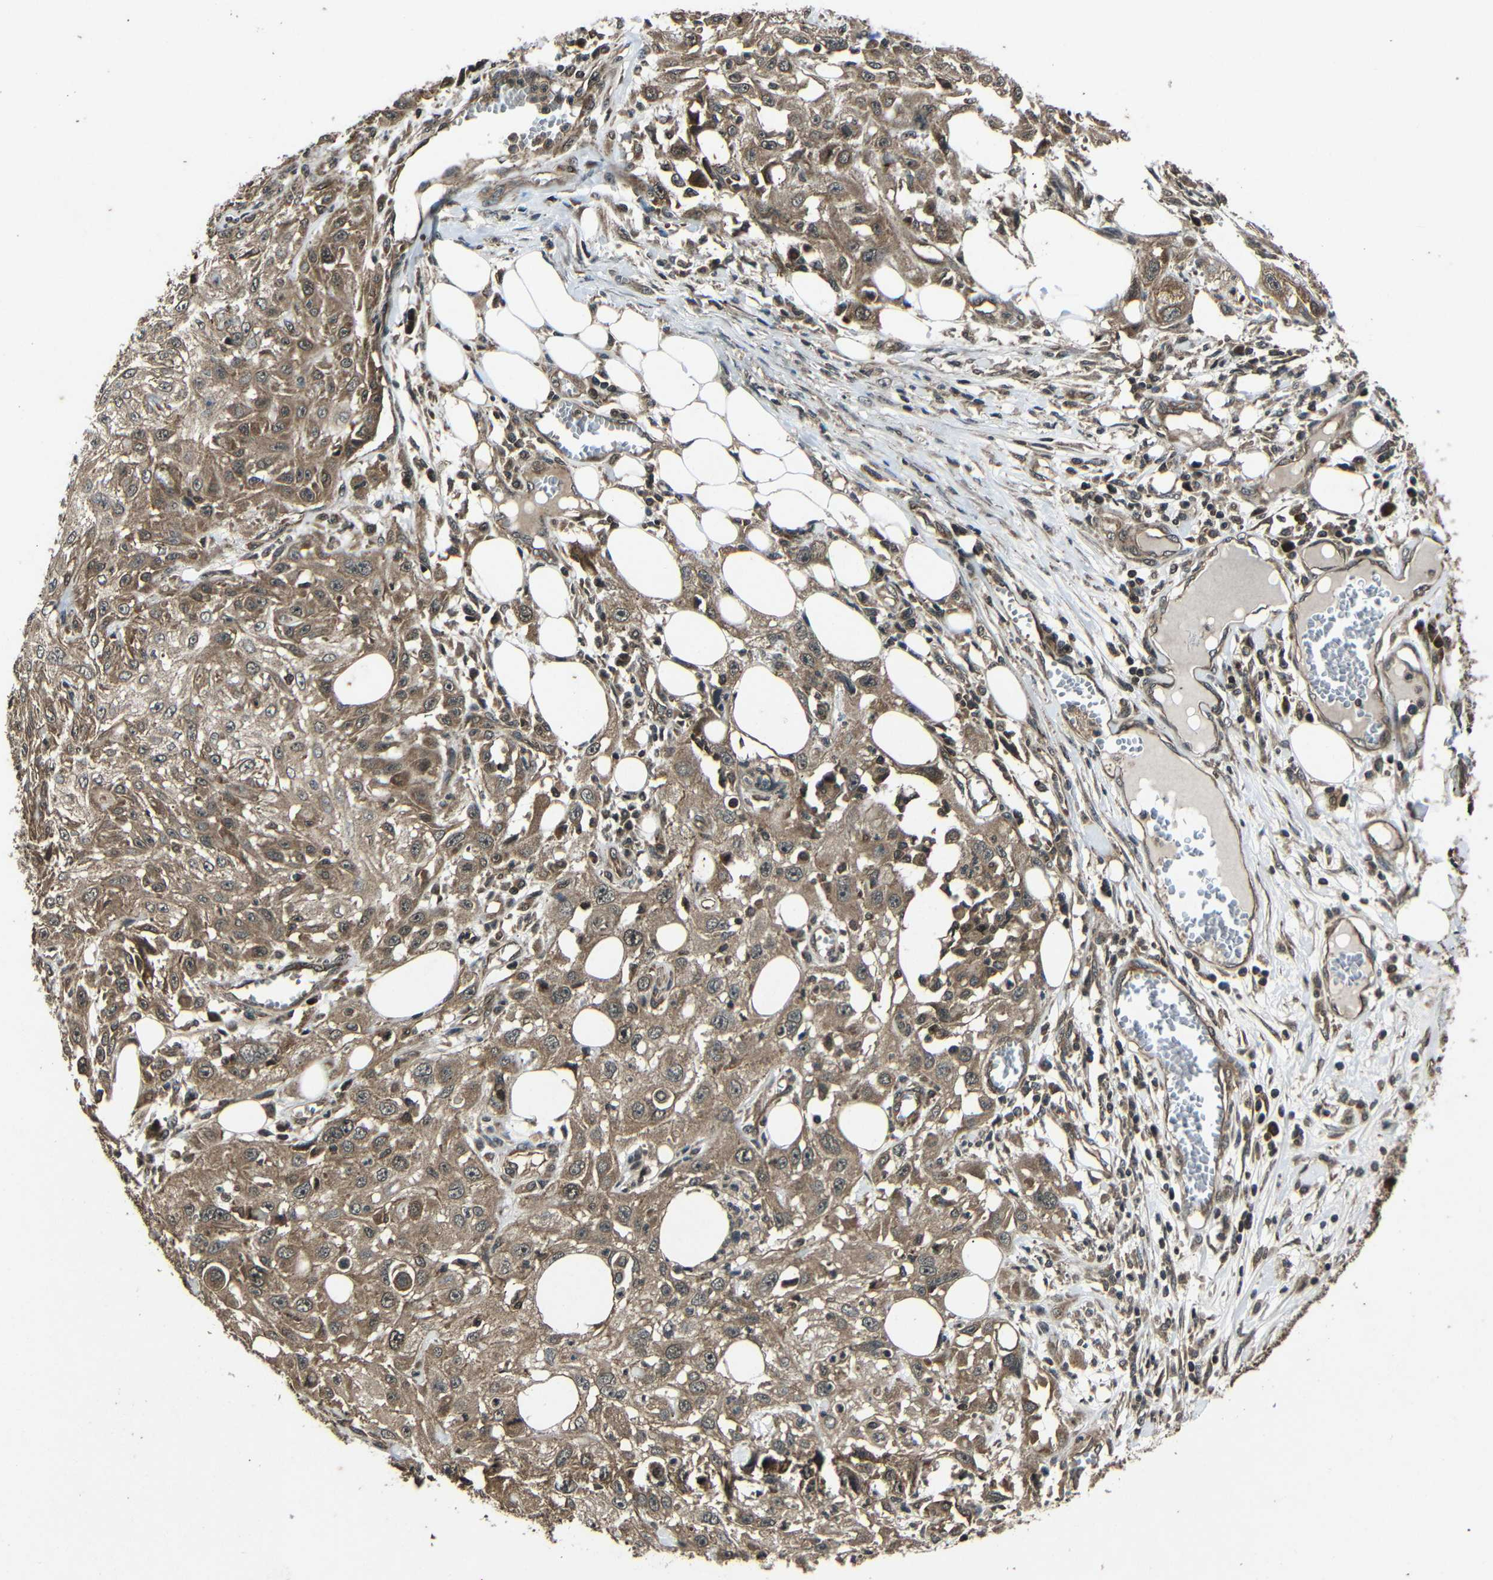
{"staining": {"intensity": "moderate", "quantity": ">75%", "location": "cytoplasmic/membranous"}, "tissue": "skin cancer", "cell_type": "Tumor cells", "image_type": "cancer", "snomed": [{"axis": "morphology", "description": "Squamous cell carcinoma, NOS"}, {"axis": "topography", "description": "Skin"}], "caption": "Immunohistochemistry photomicrograph of neoplastic tissue: human squamous cell carcinoma (skin) stained using immunohistochemistry (IHC) exhibits medium levels of moderate protein expression localized specifically in the cytoplasmic/membranous of tumor cells, appearing as a cytoplasmic/membranous brown color.", "gene": "PLK2", "patient": {"sex": "male", "age": 75}}